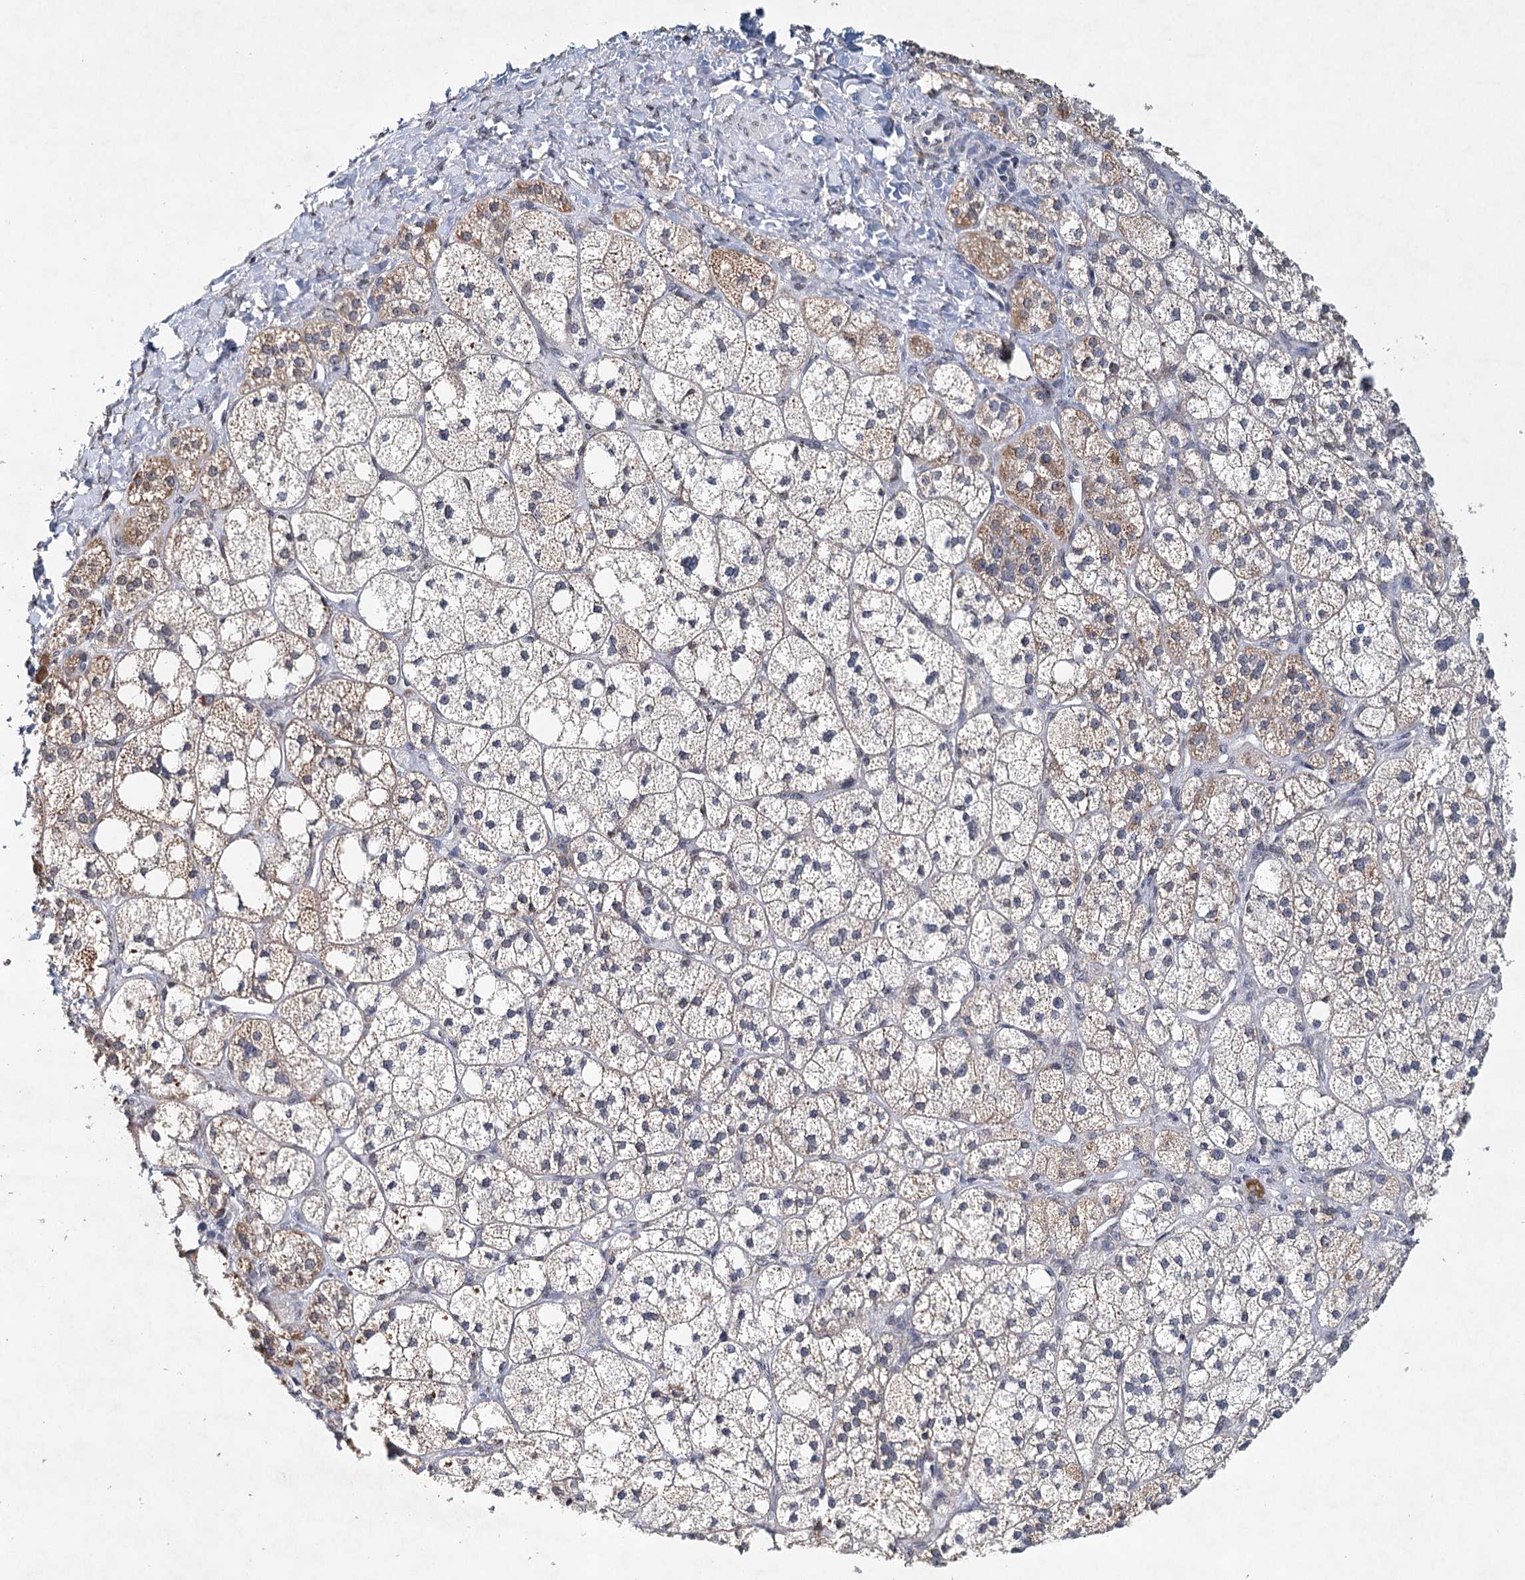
{"staining": {"intensity": "moderate", "quantity": "25%-75%", "location": "cytoplasmic/membranous"}, "tissue": "adrenal gland", "cell_type": "Glandular cells", "image_type": "normal", "snomed": [{"axis": "morphology", "description": "Normal tissue, NOS"}, {"axis": "topography", "description": "Adrenal gland"}], "caption": "Adrenal gland was stained to show a protein in brown. There is medium levels of moderate cytoplasmic/membranous expression in approximately 25%-75% of glandular cells. (Stains: DAB in brown, nuclei in blue, Microscopy: brightfield microscopy at high magnification).", "gene": "ICOS", "patient": {"sex": "male", "age": 61}}